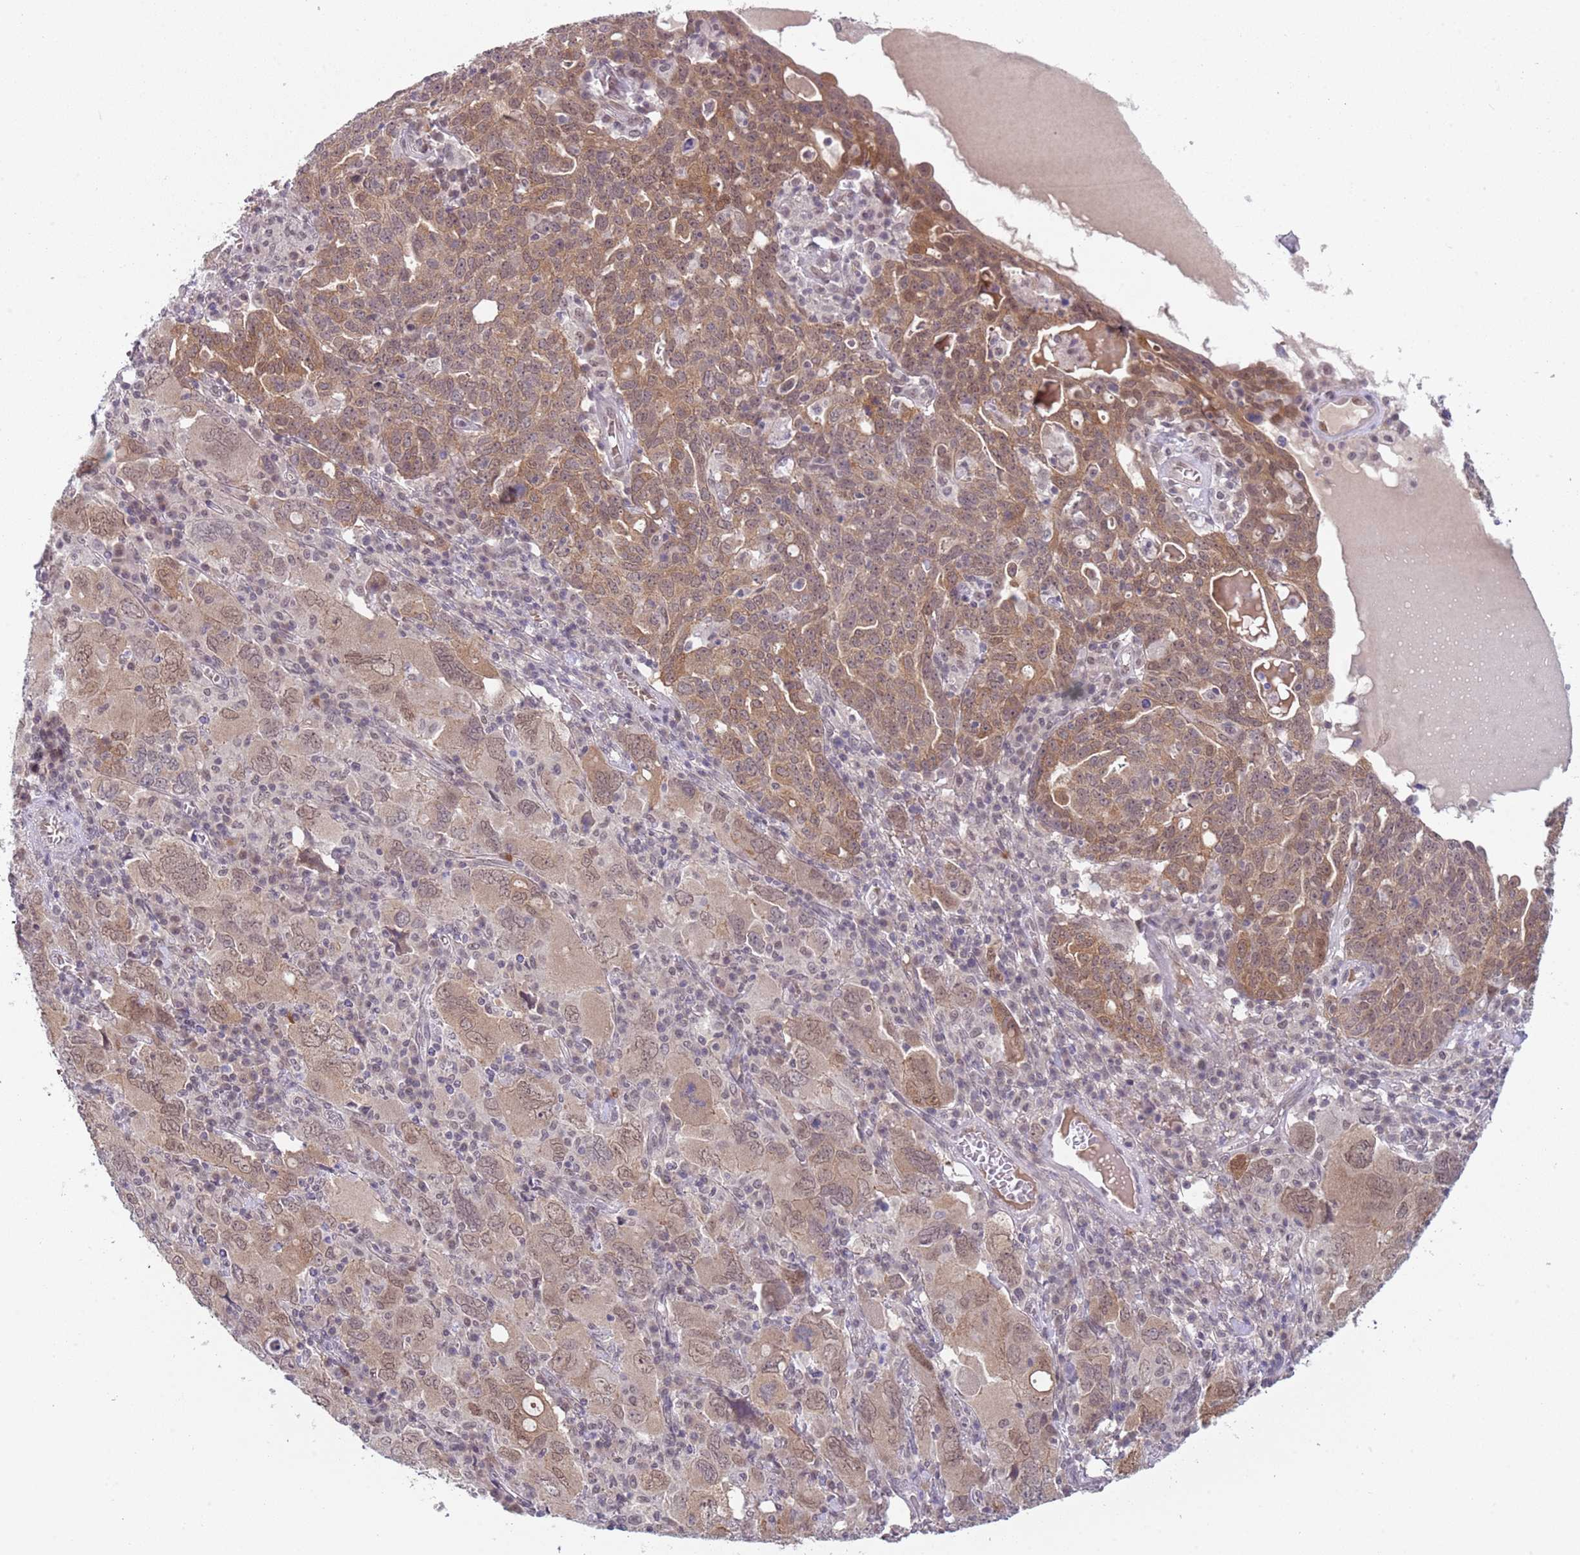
{"staining": {"intensity": "weak", "quantity": ">75%", "location": "cytoplasmic/membranous,nuclear"}, "tissue": "ovarian cancer", "cell_type": "Tumor cells", "image_type": "cancer", "snomed": [{"axis": "morphology", "description": "Carcinoma, endometroid"}, {"axis": "topography", "description": "Ovary"}], "caption": "Ovarian cancer (endometroid carcinoma) tissue shows weak cytoplasmic/membranous and nuclear expression in approximately >75% of tumor cells", "gene": "TM2D1", "patient": {"sex": "female", "age": 62}}